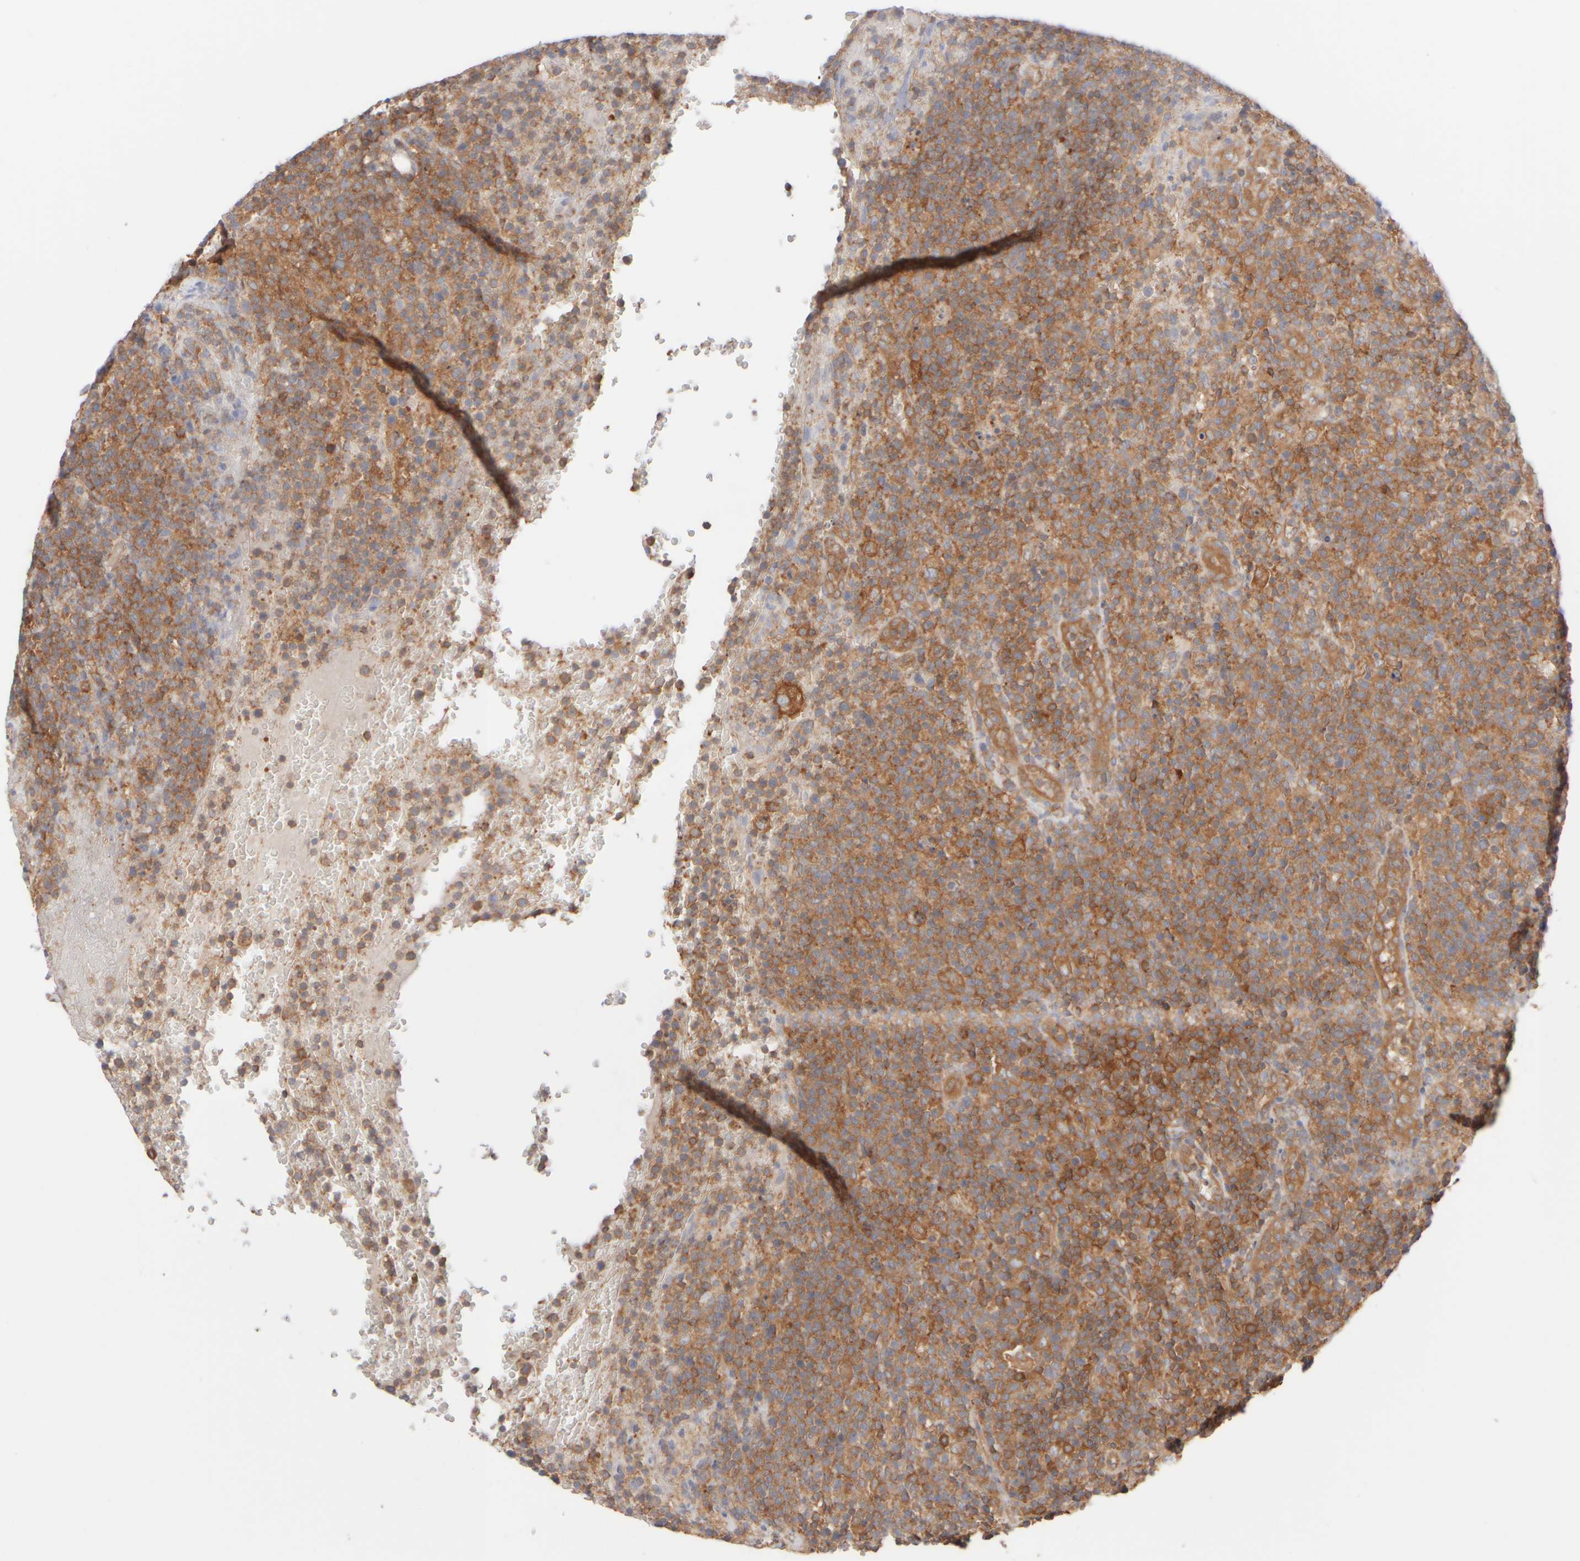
{"staining": {"intensity": "moderate", "quantity": ">75%", "location": "cytoplasmic/membranous"}, "tissue": "lymphoma", "cell_type": "Tumor cells", "image_type": "cancer", "snomed": [{"axis": "morphology", "description": "Malignant lymphoma, non-Hodgkin's type, High grade"}, {"axis": "topography", "description": "Lymph node"}], "caption": "DAB immunohistochemical staining of human lymphoma shows moderate cytoplasmic/membranous protein staining in about >75% of tumor cells. The protein is shown in brown color, while the nuclei are stained blue.", "gene": "RABEP1", "patient": {"sex": "male", "age": 61}}